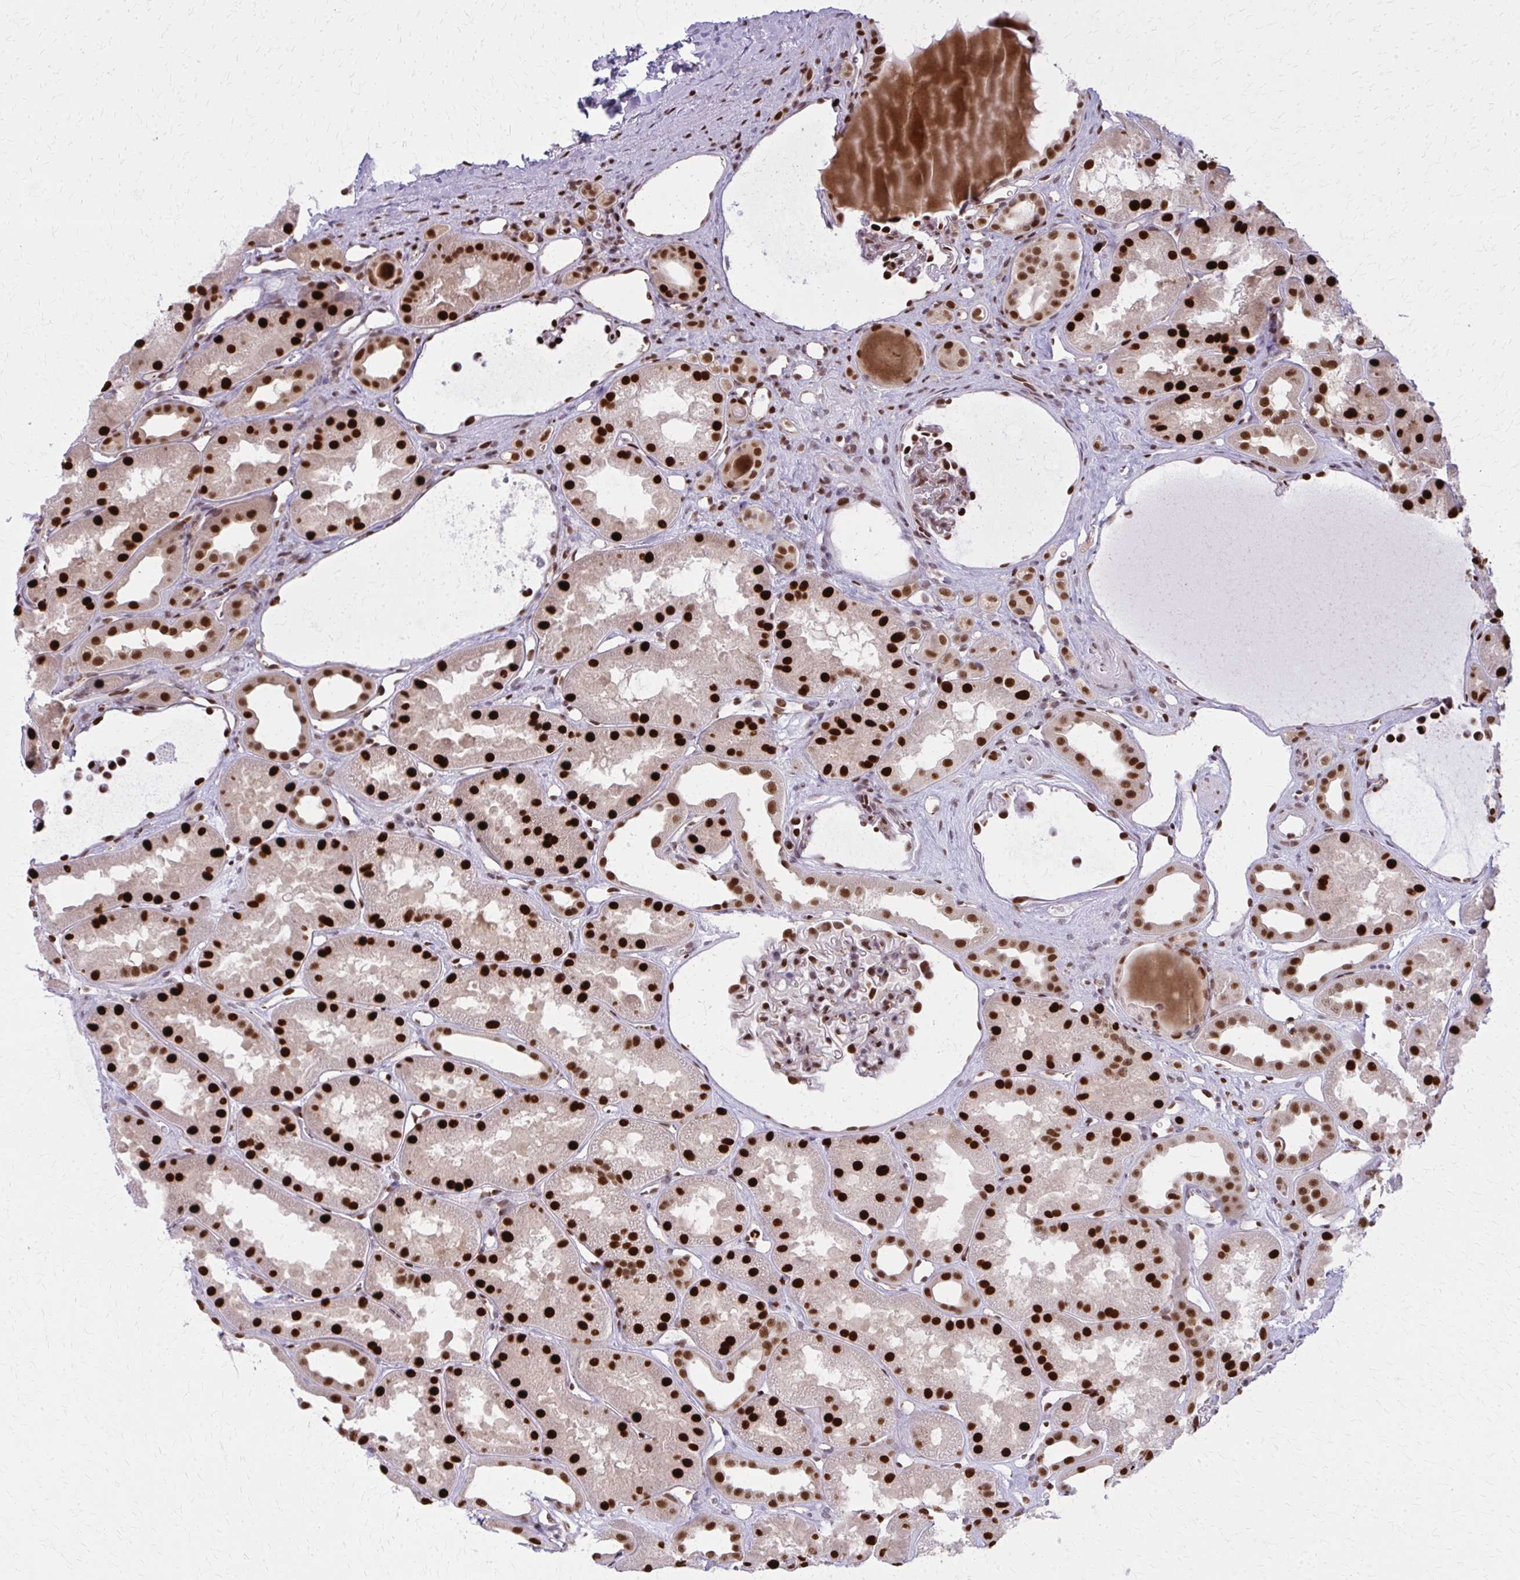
{"staining": {"intensity": "strong", "quantity": "25%-75%", "location": "nuclear"}, "tissue": "kidney", "cell_type": "Cells in glomeruli", "image_type": "normal", "snomed": [{"axis": "morphology", "description": "Normal tissue, NOS"}, {"axis": "topography", "description": "Kidney"}], "caption": "The photomicrograph displays immunohistochemical staining of unremarkable kidney. There is strong nuclear positivity is identified in about 25%-75% of cells in glomeruli.", "gene": "ZNF559", "patient": {"sex": "male", "age": 61}}